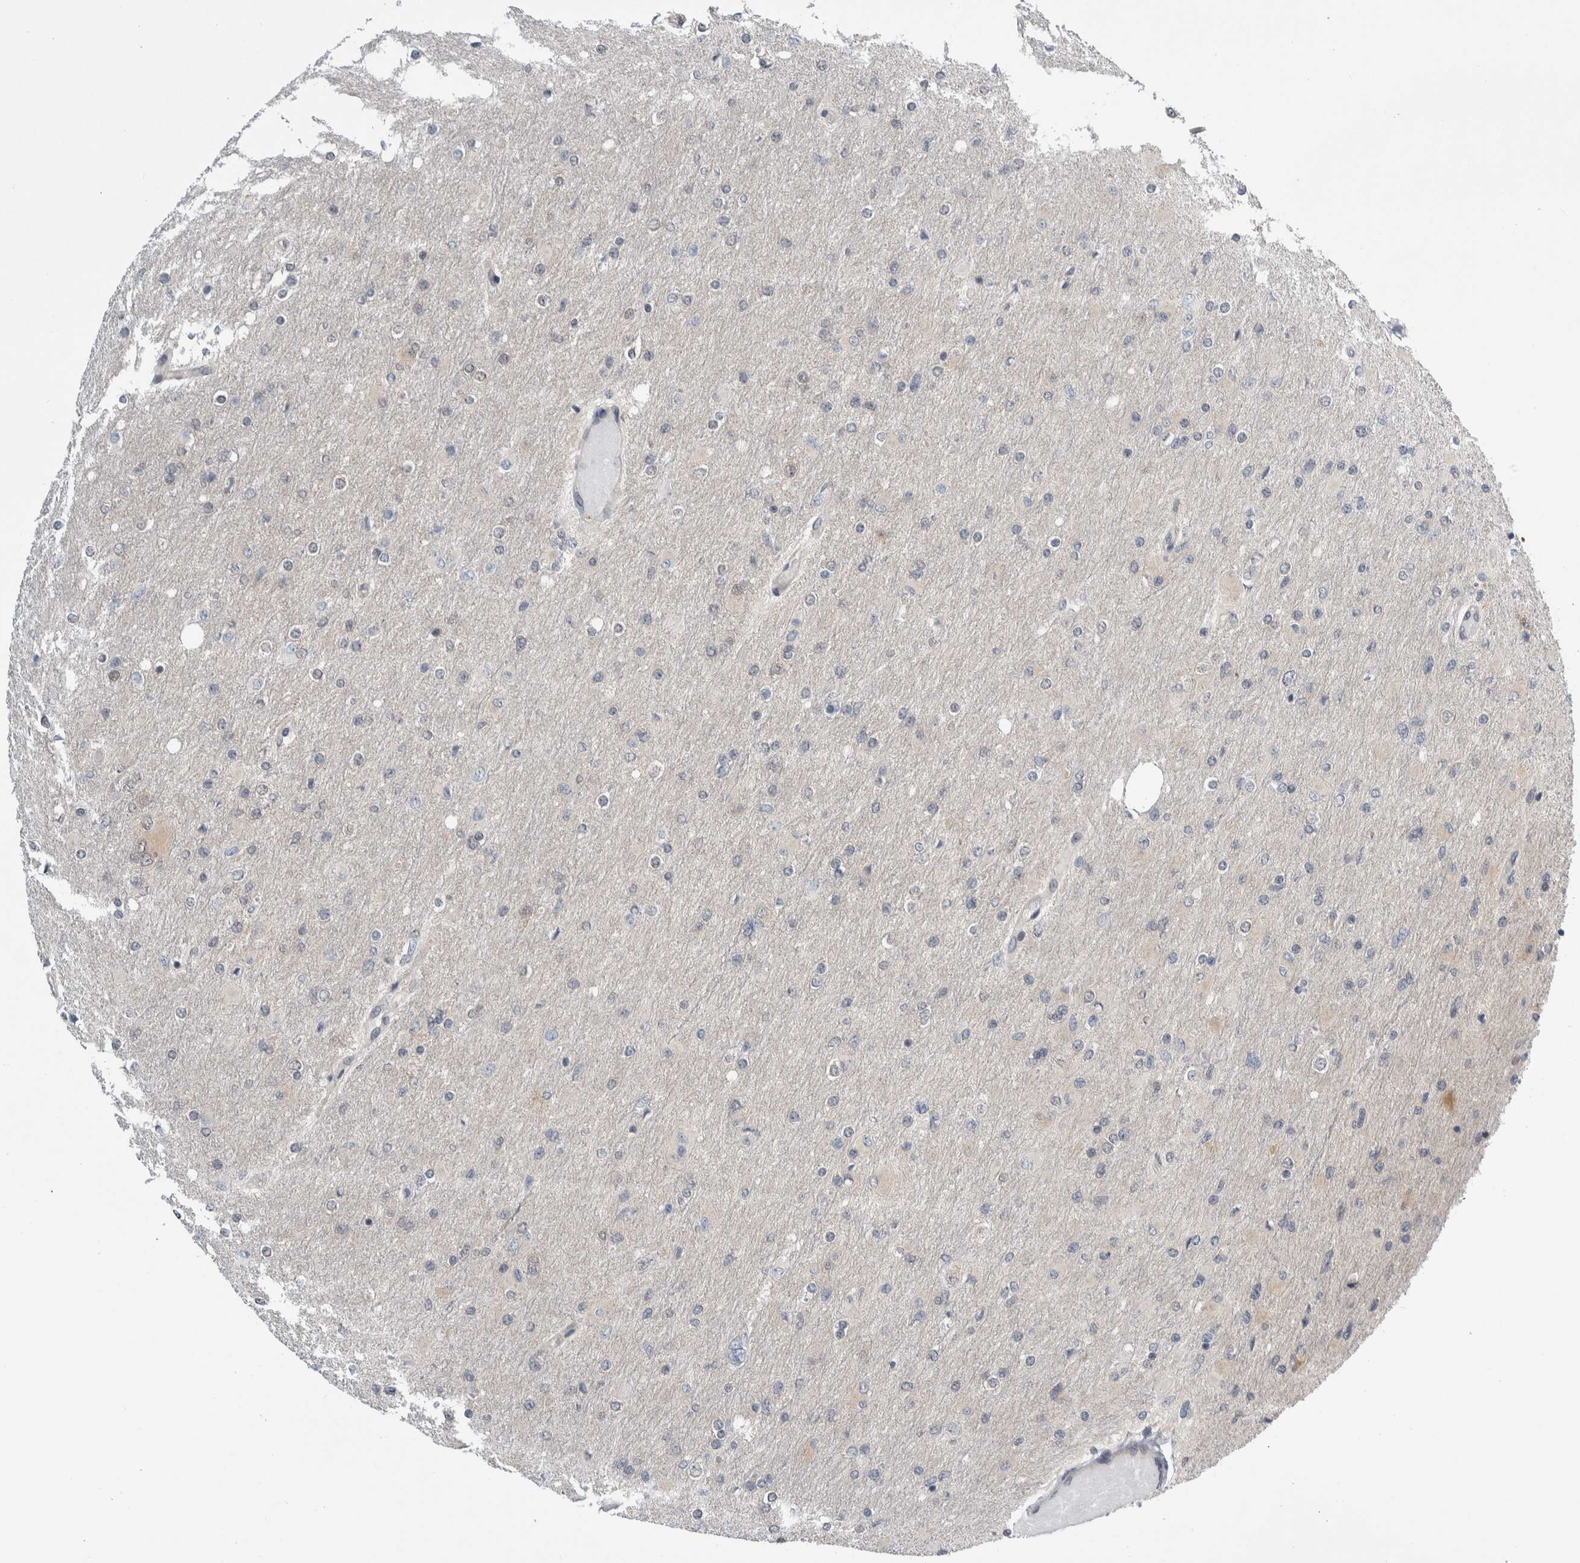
{"staining": {"intensity": "negative", "quantity": "none", "location": "none"}, "tissue": "glioma", "cell_type": "Tumor cells", "image_type": "cancer", "snomed": [{"axis": "morphology", "description": "Glioma, malignant, High grade"}, {"axis": "topography", "description": "Cerebral cortex"}], "caption": "The histopathology image displays no significant staining in tumor cells of glioma. (Brightfield microscopy of DAB immunohistochemistry at high magnification).", "gene": "CCDC43", "patient": {"sex": "female", "age": 36}}